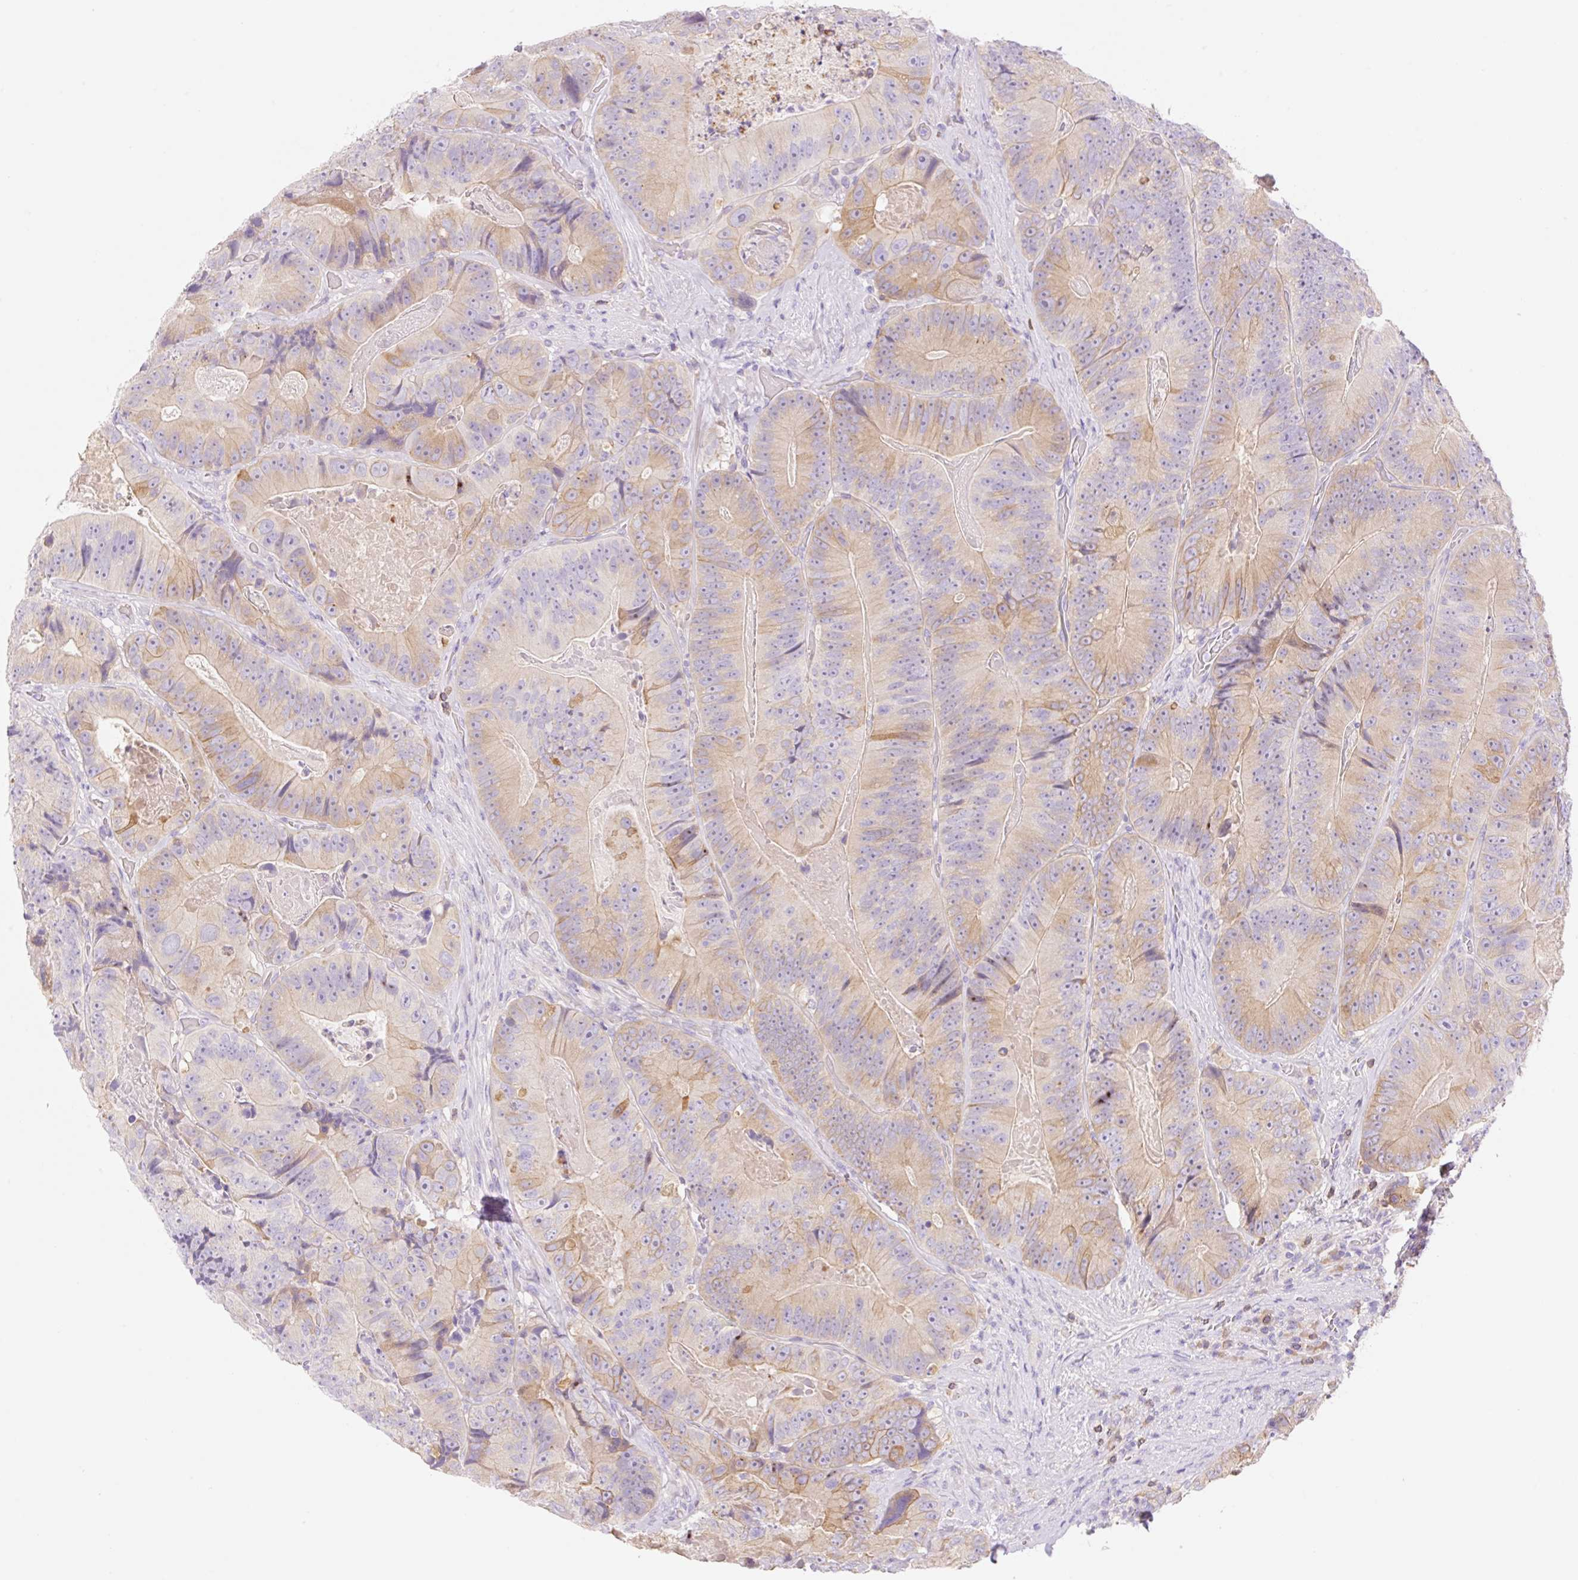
{"staining": {"intensity": "moderate", "quantity": "25%-75%", "location": "cytoplasmic/membranous"}, "tissue": "colorectal cancer", "cell_type": "Tumor cells", "image_type": "cancer", "snomed": [{"axis": "morphology", "description": "Adenocarcinoma, NOS"}, {"axis": "topography", "description": "Colon"}], "caption": "Protein expression analysis of colorectal adenocarcinoma reveals moderate cytoplasmic/membranous staining in approximately 25%-75% of tumor cells.", "gene": "DENND5A", "patient": {"sex": "female", "age": 86}}